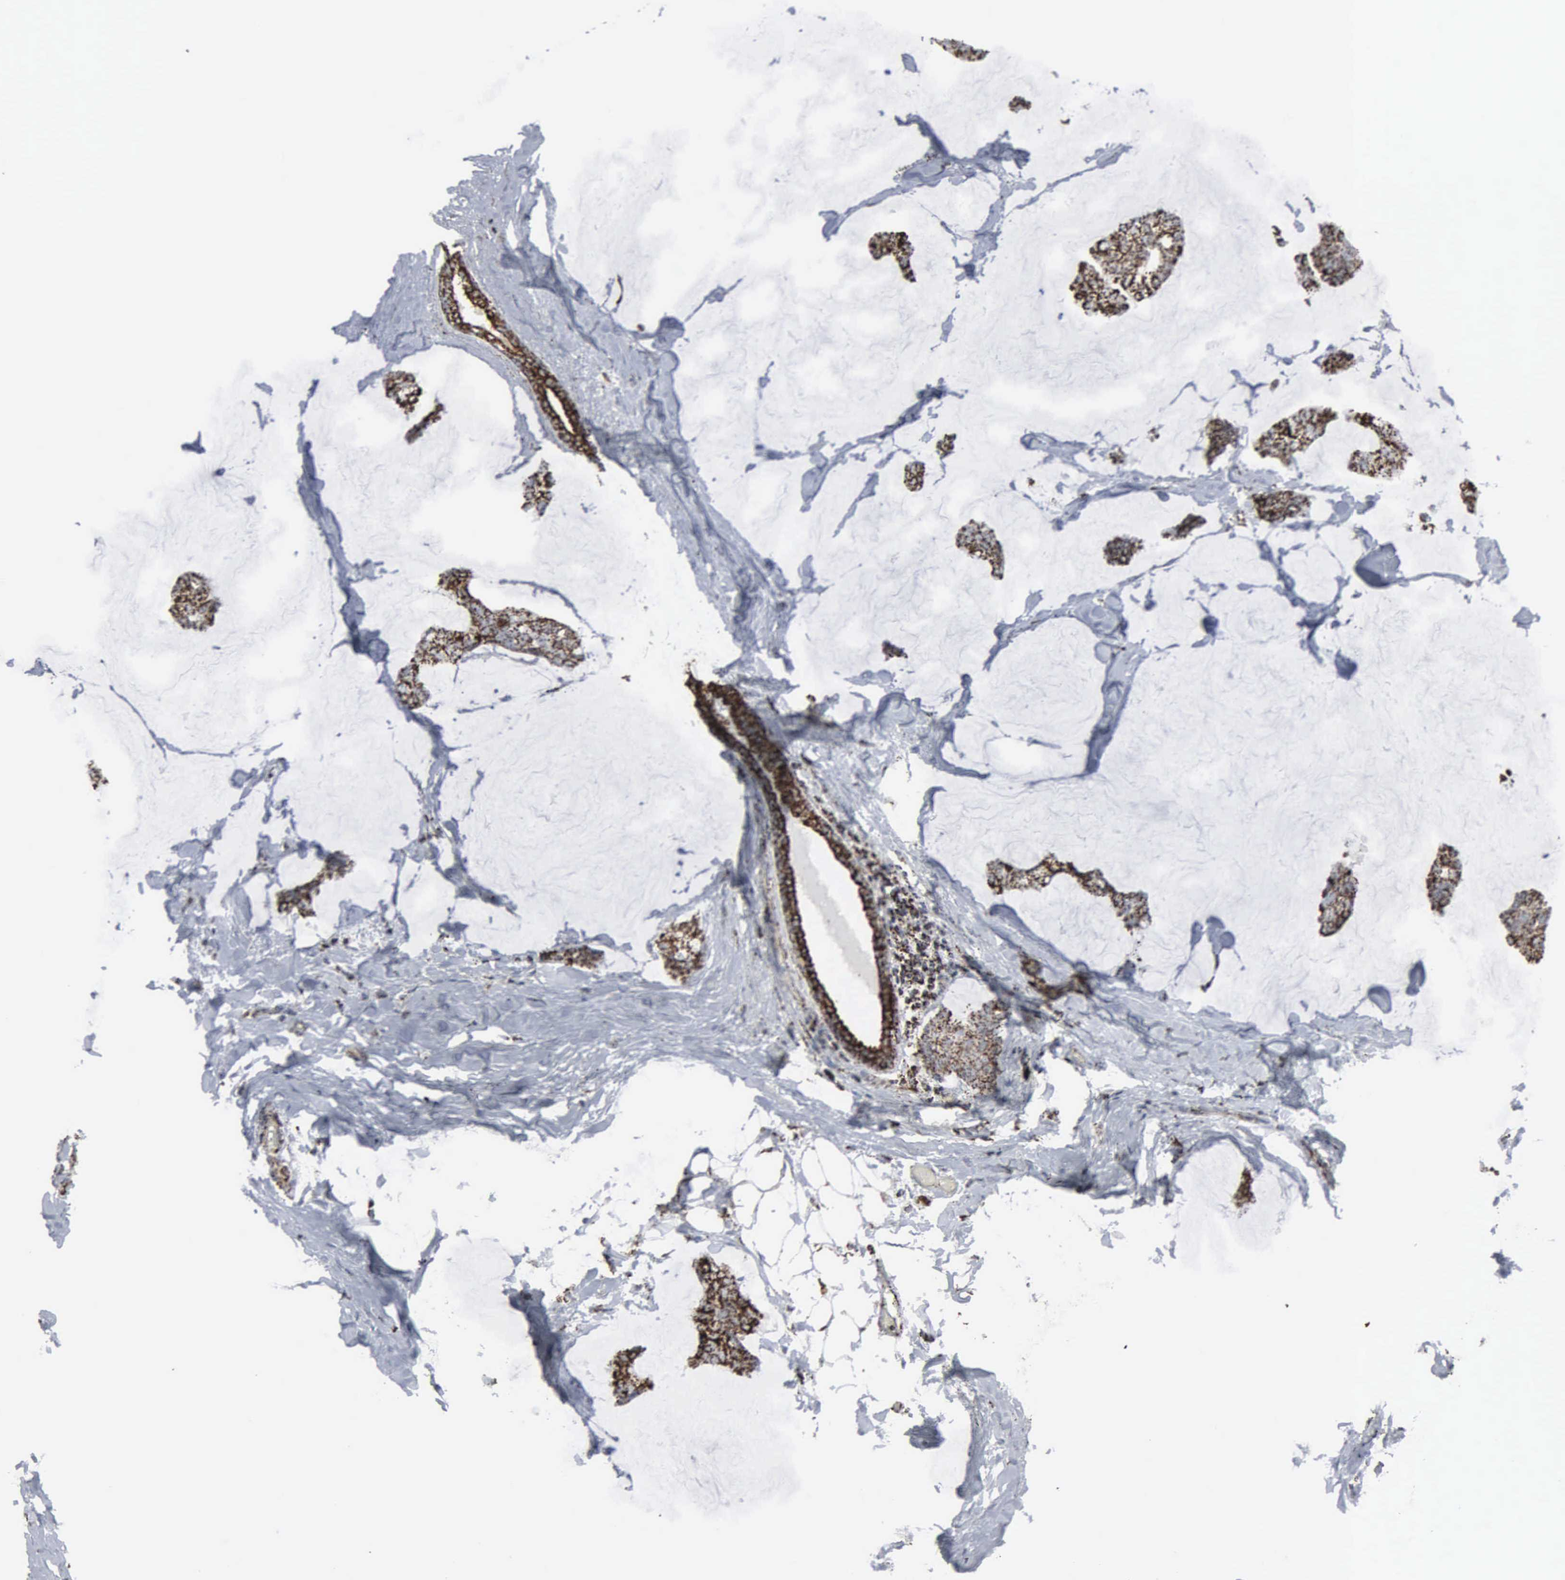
{"staining": {"intensity": "strong", "quantity": ">75%", "location": "cytoplasmic/membranous"}, "tissue": "breast cancer", "cell_type": "Tumor cells", "image_type": "cancer", "snomed": [{"axis": "morphology", "description": "Duct carcinoma"}, {"axis": "topography", "description": "Breast"}], "caption": "A brown stain highlights strong cytoplasmic/membranous positivity of a protein in breast cancer tumor cells.", "gene": "HSPA9", "patient": {"sex": "female", "age": 93}}